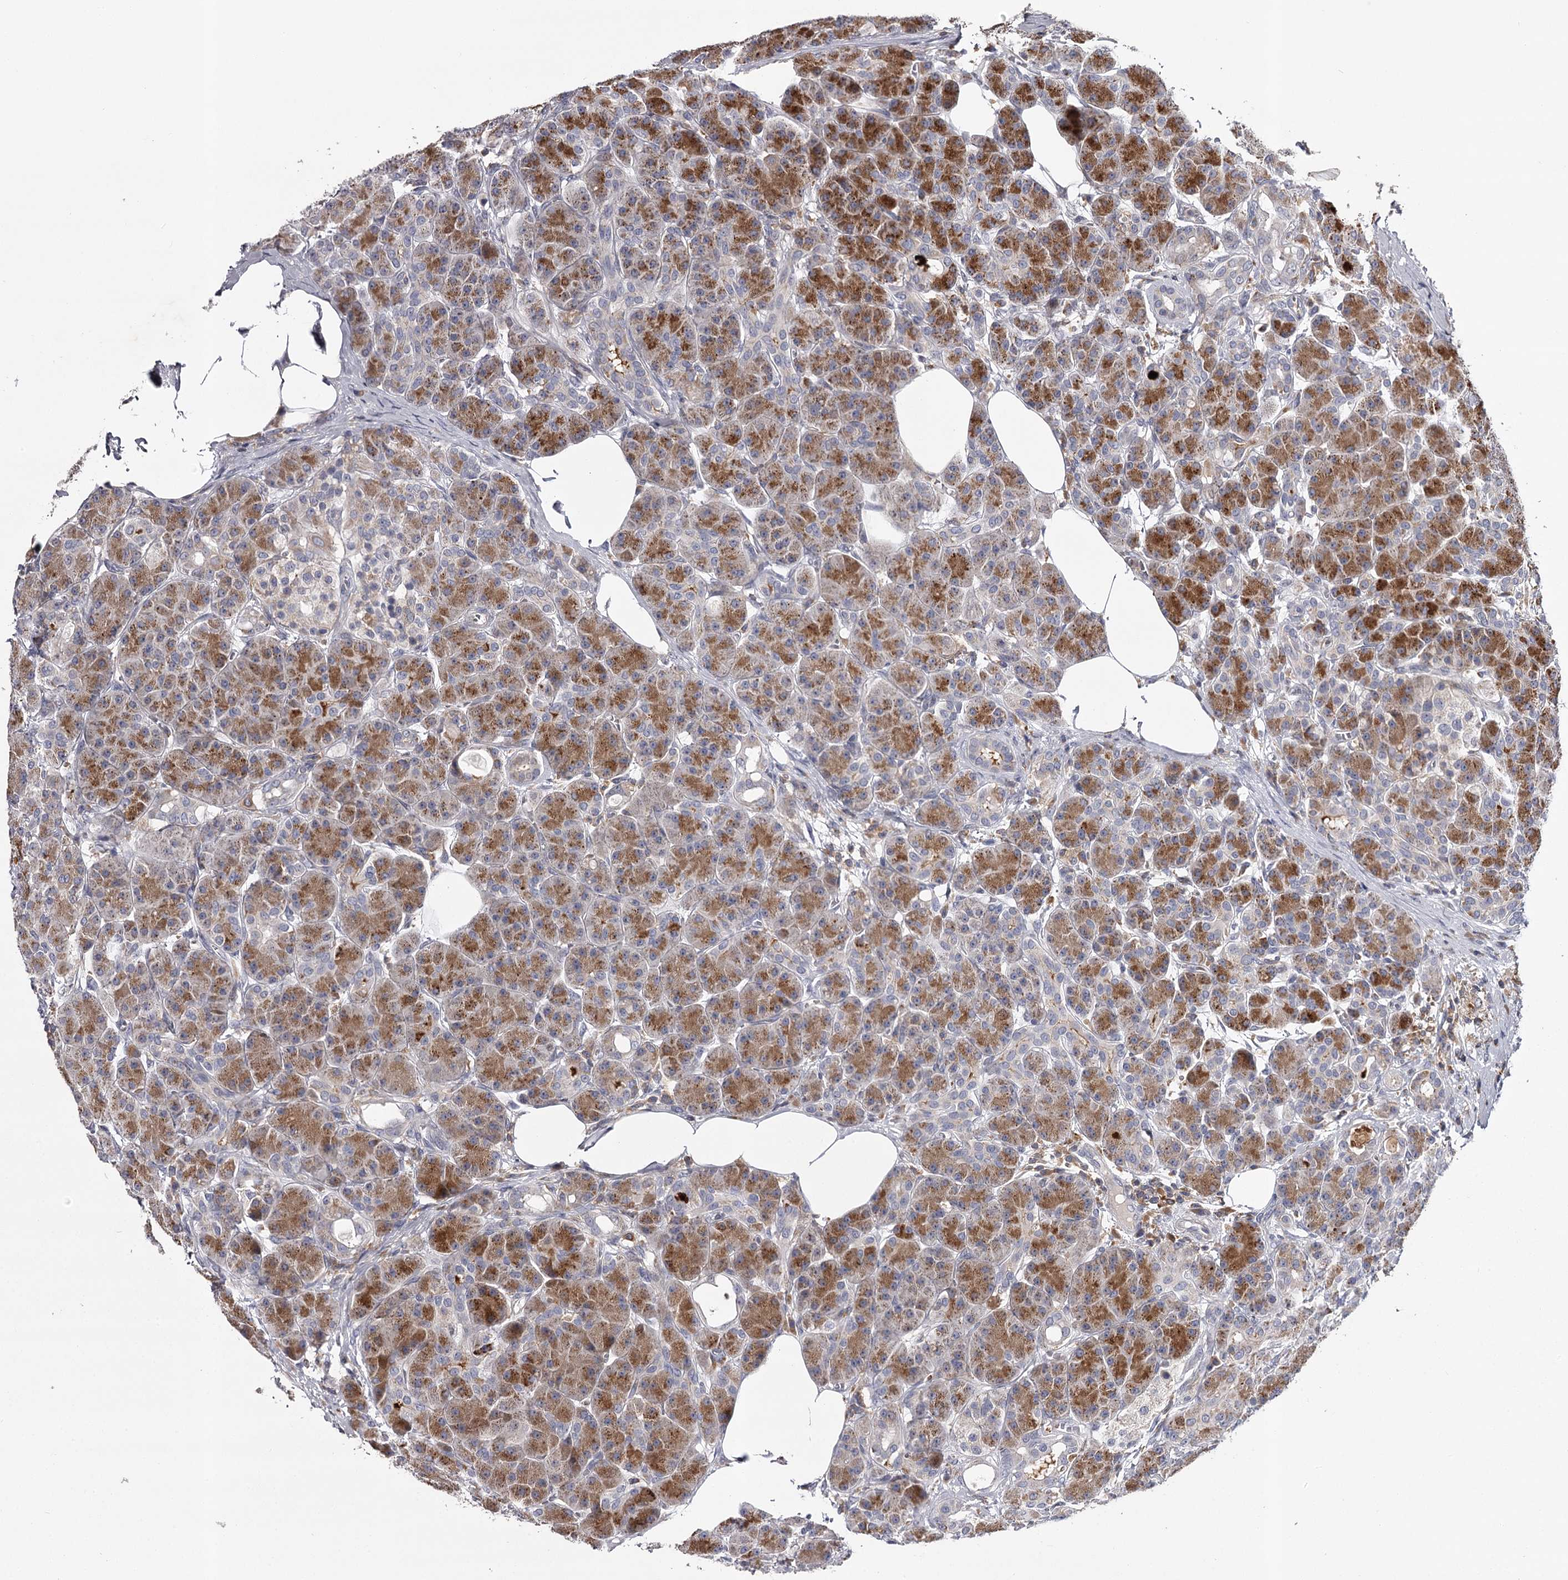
{"staining": {"intensity": "strong", "quantity": ">75%", "location": "cytoplasmic/membranous"}, "tissue": "pancreas", "cell_type": "Exocrine glandular cells", "image_type": "normal", "snomed": [{"axis": "morphology", "description": "Normal tissue, NOS"}, {"axis": "topography", "description": "Pancreas"}], "caption": "Immunohistochemical staining of benign pancreas displays high levels of strong cytoplasmic/membranous staining in approximately >75% of exocrine glandular cells.", "gene": "RASSF6", "patient": {"sex": "male", "age": 63}}